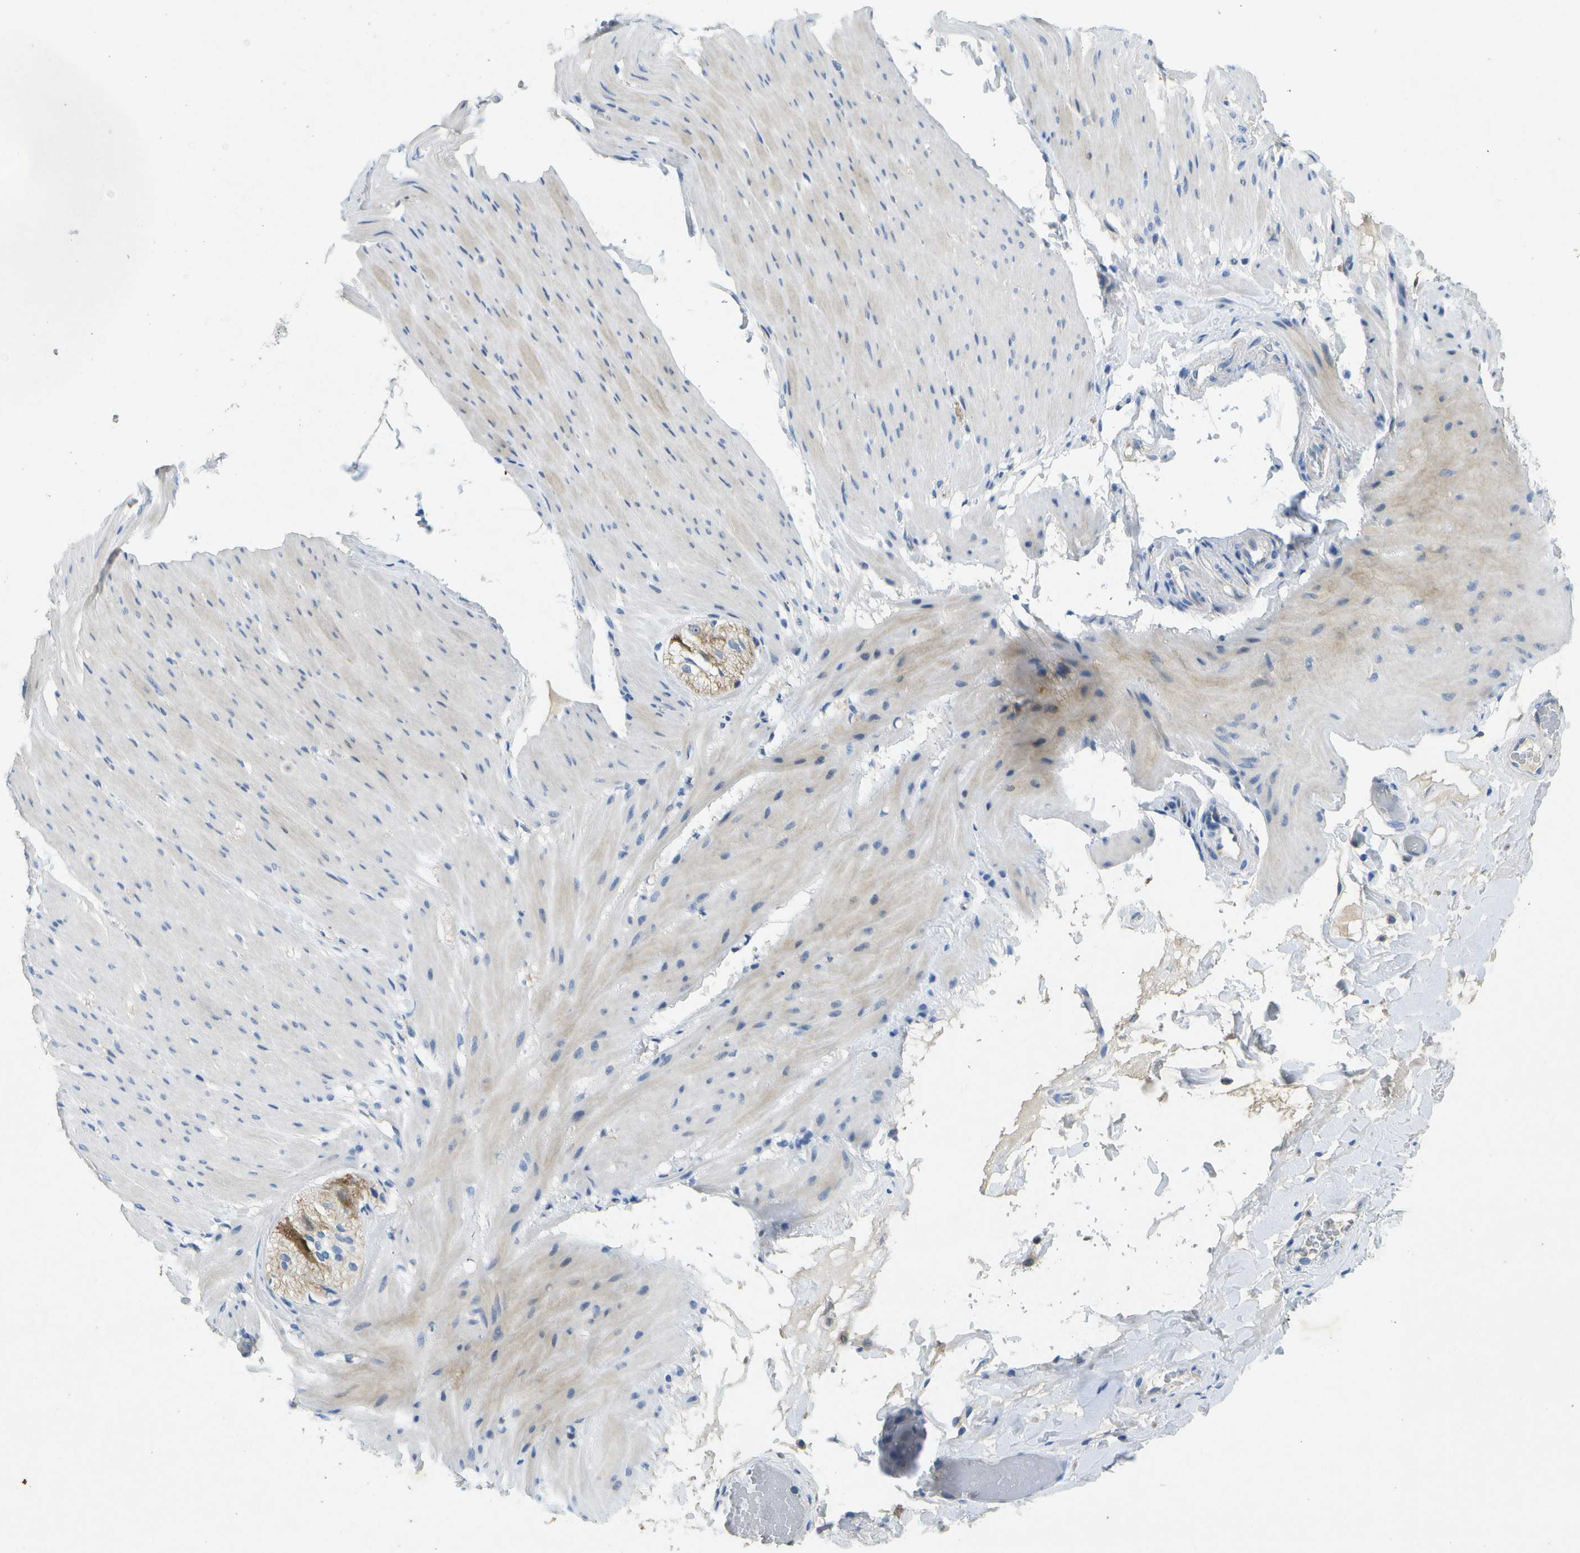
{"staining": {"intensity": "weak", "quantity": "<25%", "location": "cytoplasmic/membranous"}, "tissue": "smooth muscle", "cell_type": "Smooth muscle cells", "image_type": "normal", "snomed": [{"axis": "morphology", "description": "Normal tissue, NOS"}, {"axis": "topography", "description": "Smooth muscle"}, {"axis": "topography", "description": "Colon"}], "caption": "There is no significant positivity in smooth muscle cells of smooth muscle. (IHC, brightfield microscopy, high magnification).", "gene": "LIPG", "patient": {"sex": "male", "age": 67}}